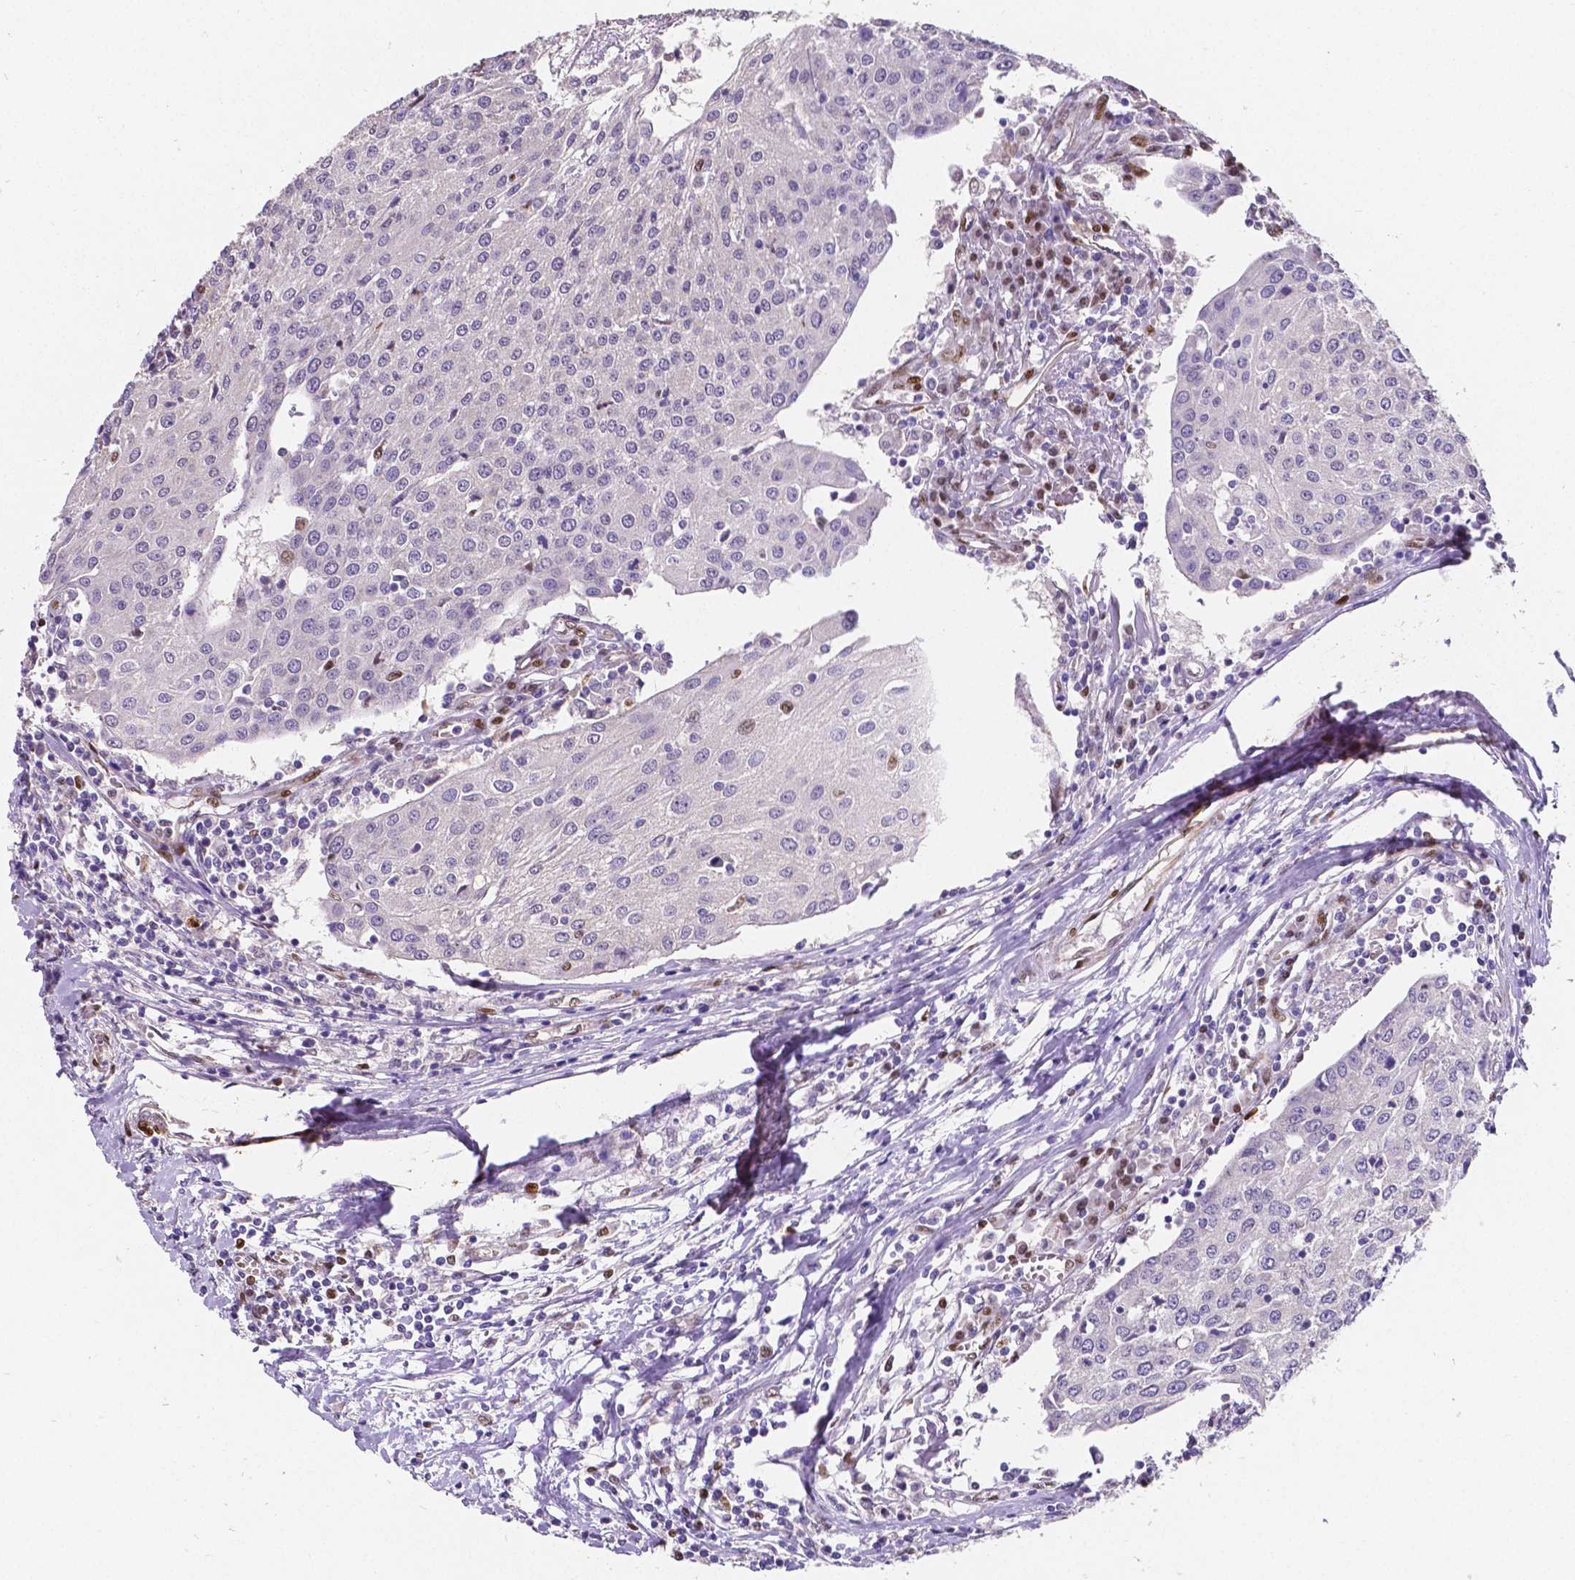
{"staining": {"intensity": "negative", "quantity": "none", "location": "none"}, "tissue": "urothelial cancer", "cell_type": "Tumor cells", "image_type": "cancer", "snomed": [{"axis": "morphology", "description": "Urothelial carcinoma, High grade"}, {"axis": "topography", "description": "Urinary bladder"}], "caption": "This is an immunohistochemistry micrograph of urothelial cancer. There is no expression in tumor cells.", "gene": "MEF2C", "patient": {"sex": "female", "age": 85}}